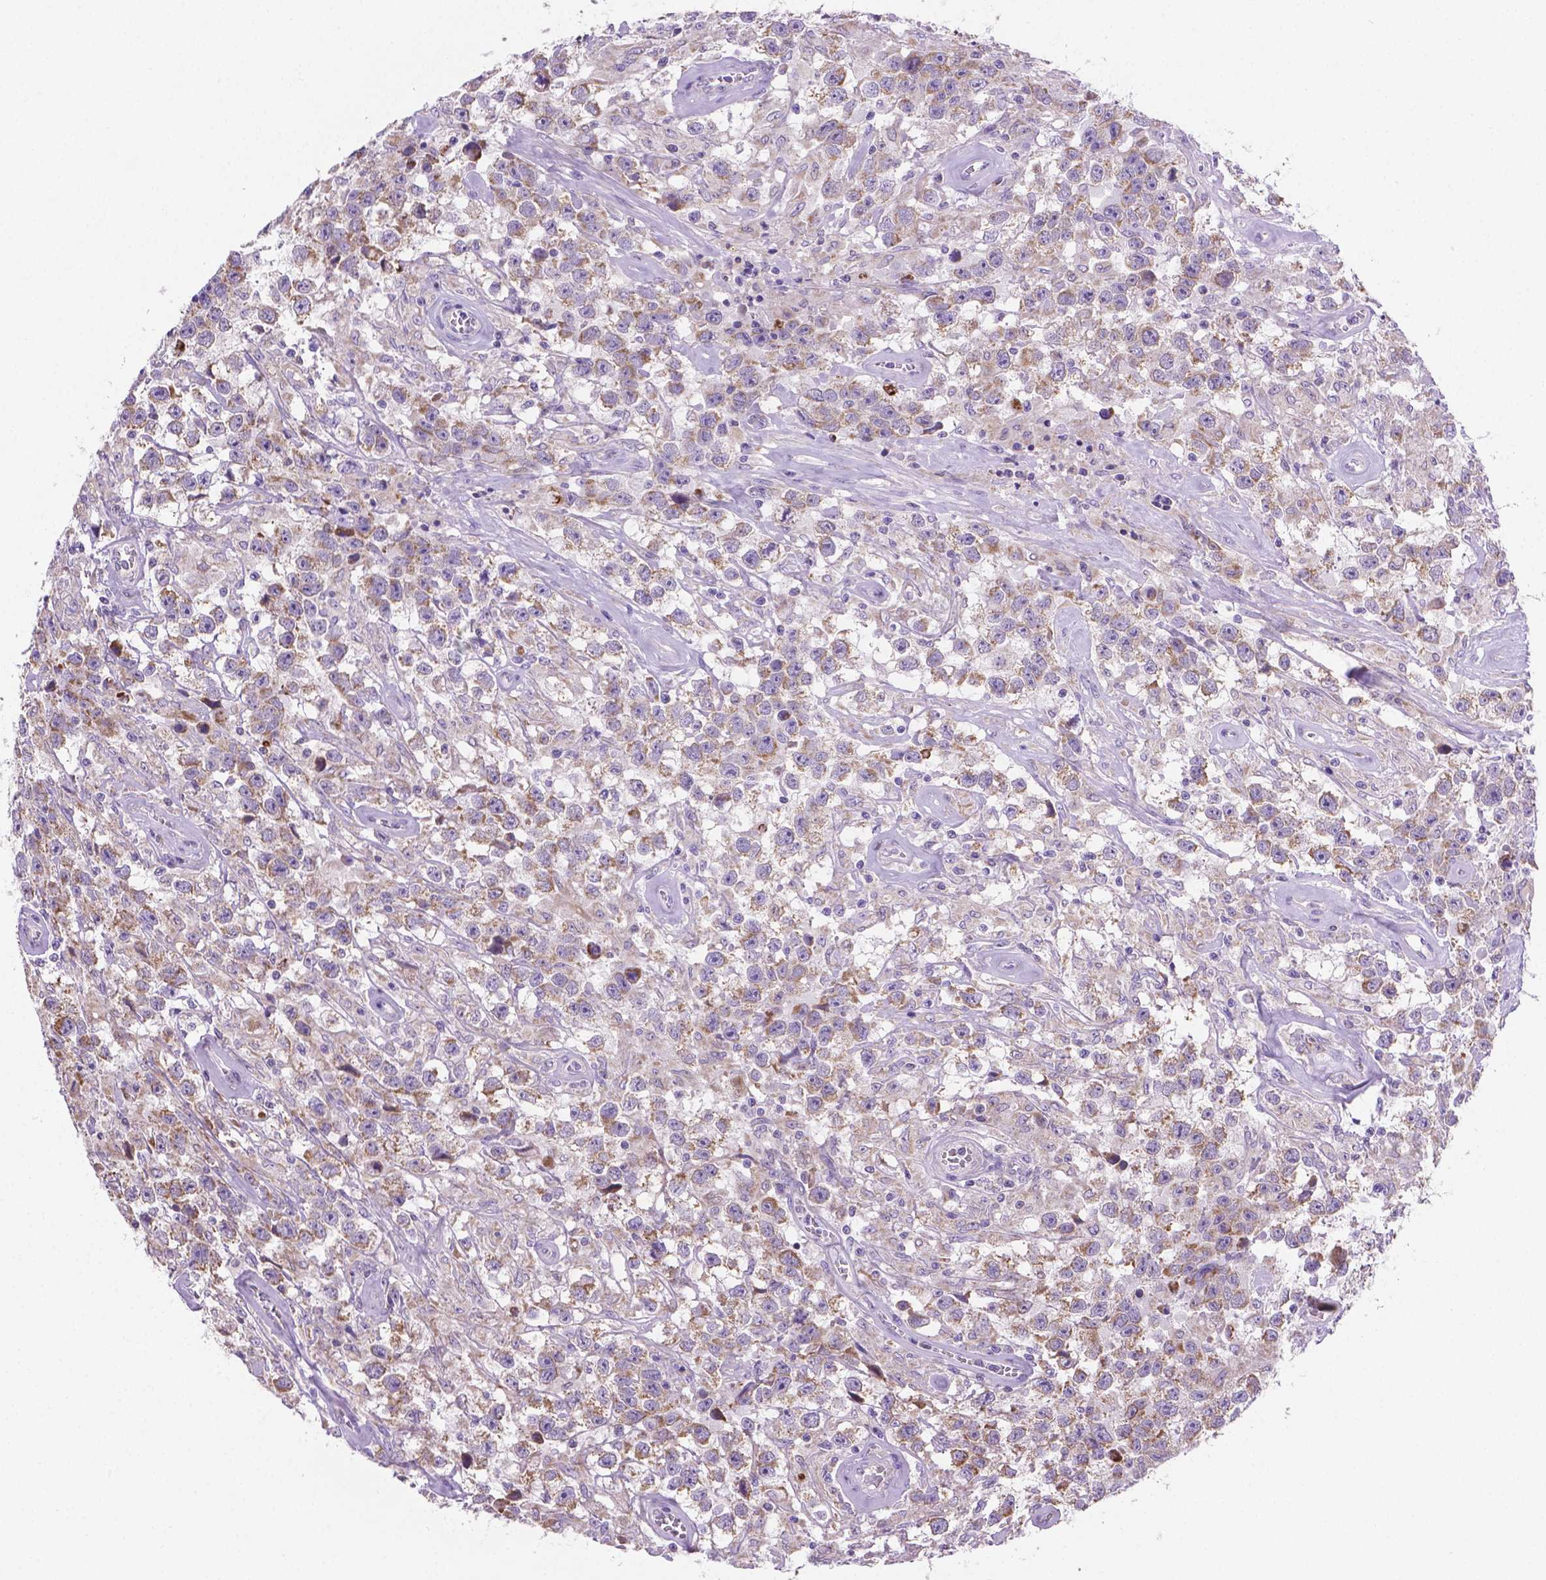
{"staining": {"intensity": "moderate", "quantity": "25%-75%", "location": "cytoplasmic/membranous"}, "tissue": "testis cancer", "cell_type": "Tumor cells", "image_type": "cancer", "snomed": [{"axis": "morphology", "description": "Seminoma, NOS"}, {"axis": "topography", "description": "Testis"}], "caption": "IHC staining of testis cancer, which shows medium levels of moderate cytoplasmic/membranous staining in approximately 25%-75% of tumor cells indicating moderate cytoplasmic/membranous protein staining. The staining was performed using DAB (3,3'-diaminobenzidine) (brown) for protein detection and nuclei were counterstained in hematoxylin (blue).", "gene": "CSPG5", "patient": {"sex": "male", "age": 43}}